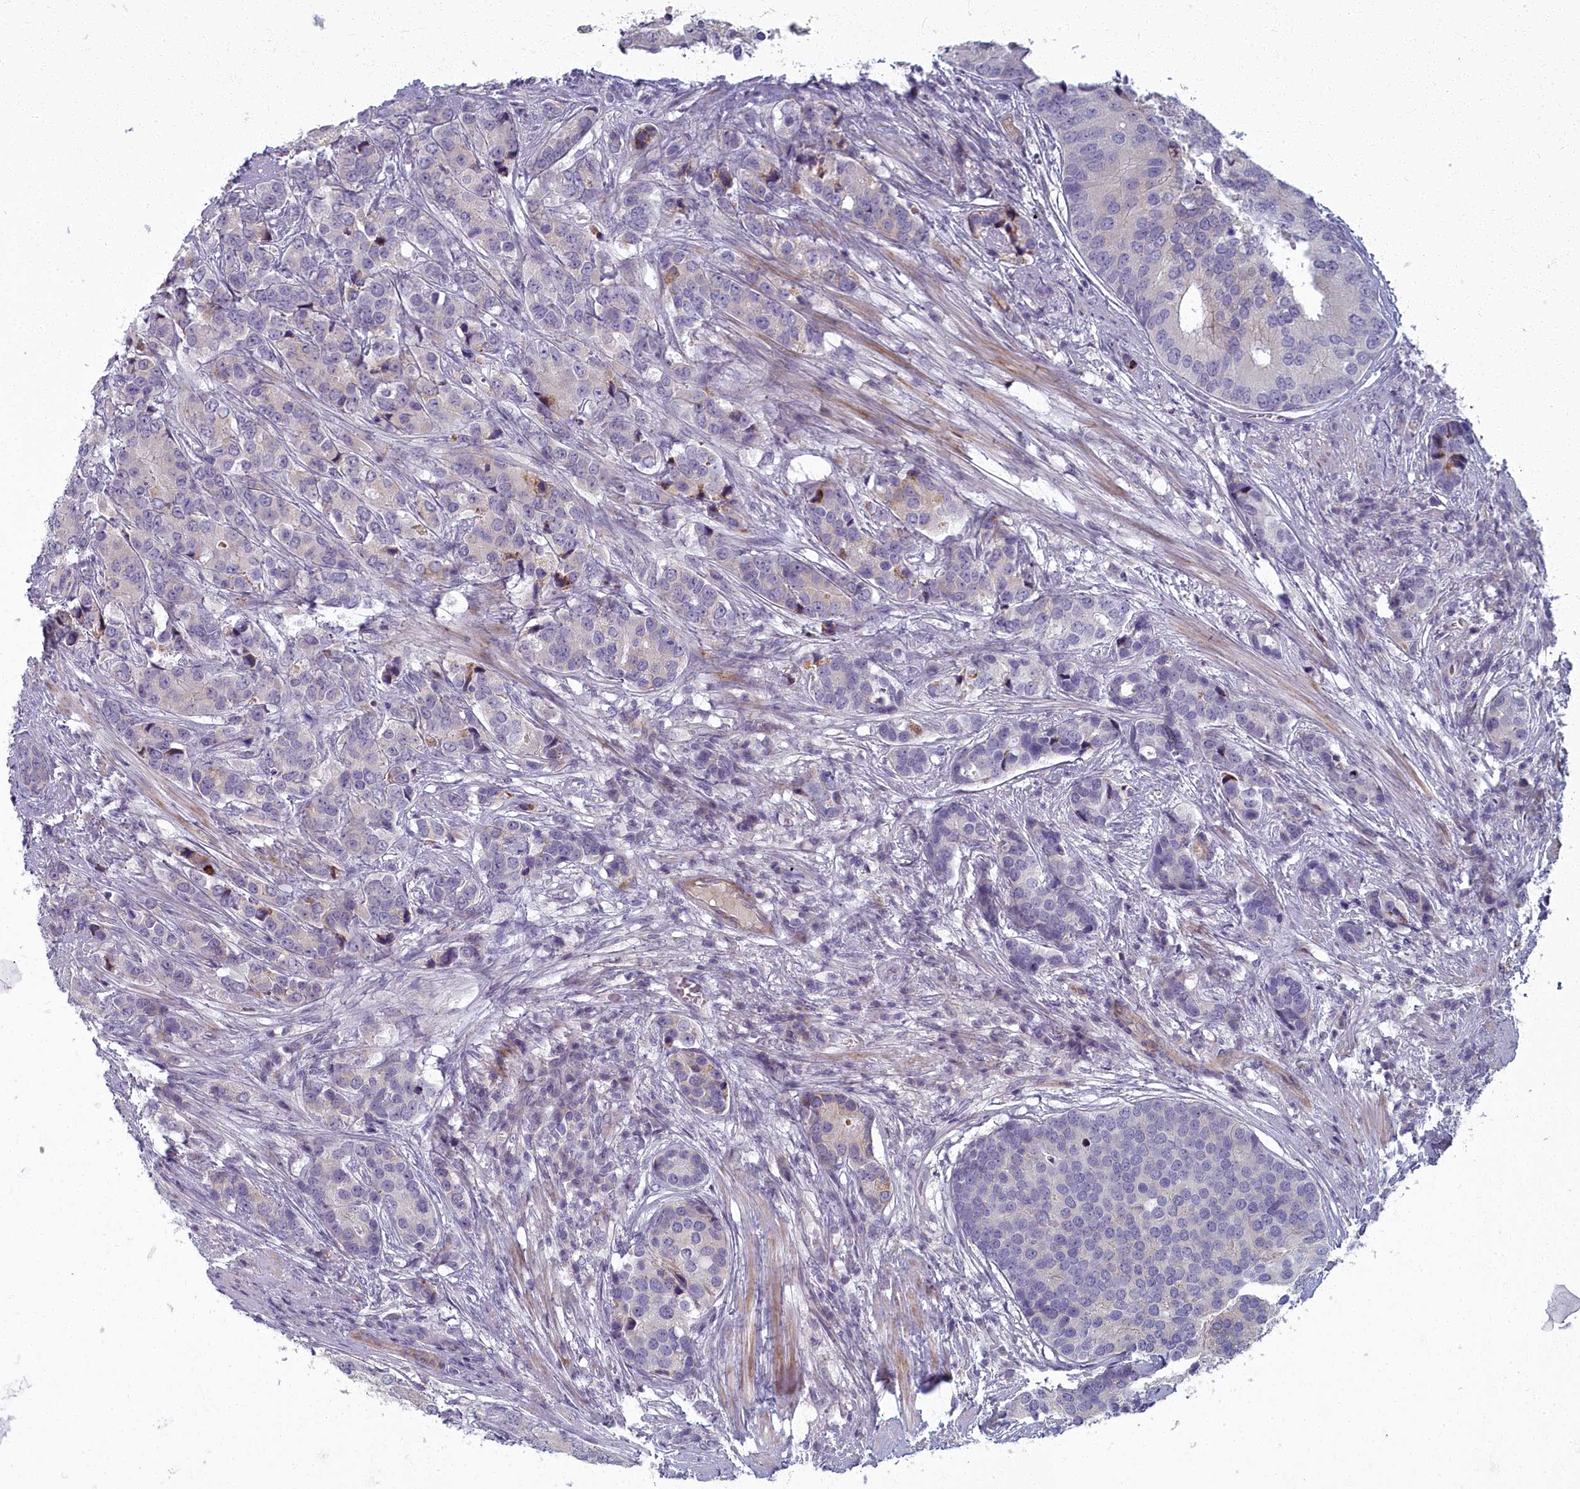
{"staining": {"intensity": "weak", "quantity": "<25%", "location": "cytoplasmic/membranous"}, "tissue": "prostate cancer", "cell_type": "Tumor cells", "image_type": "cancer", "snomed": [{"axis": "morphology", "description": "Adenocarcinoma, High grade"}, {"axis": "topography", "description": "Prostate"}], "caption": "Protein analysis of prostate cancer (high-grade adenocarcinoma) shows no significant expression in tumor cells. (DAB IHC visualized using brightfield microscopy, high magnification).", "gene": "ARL15", "patient": {"sex": "male", "age": 62}}